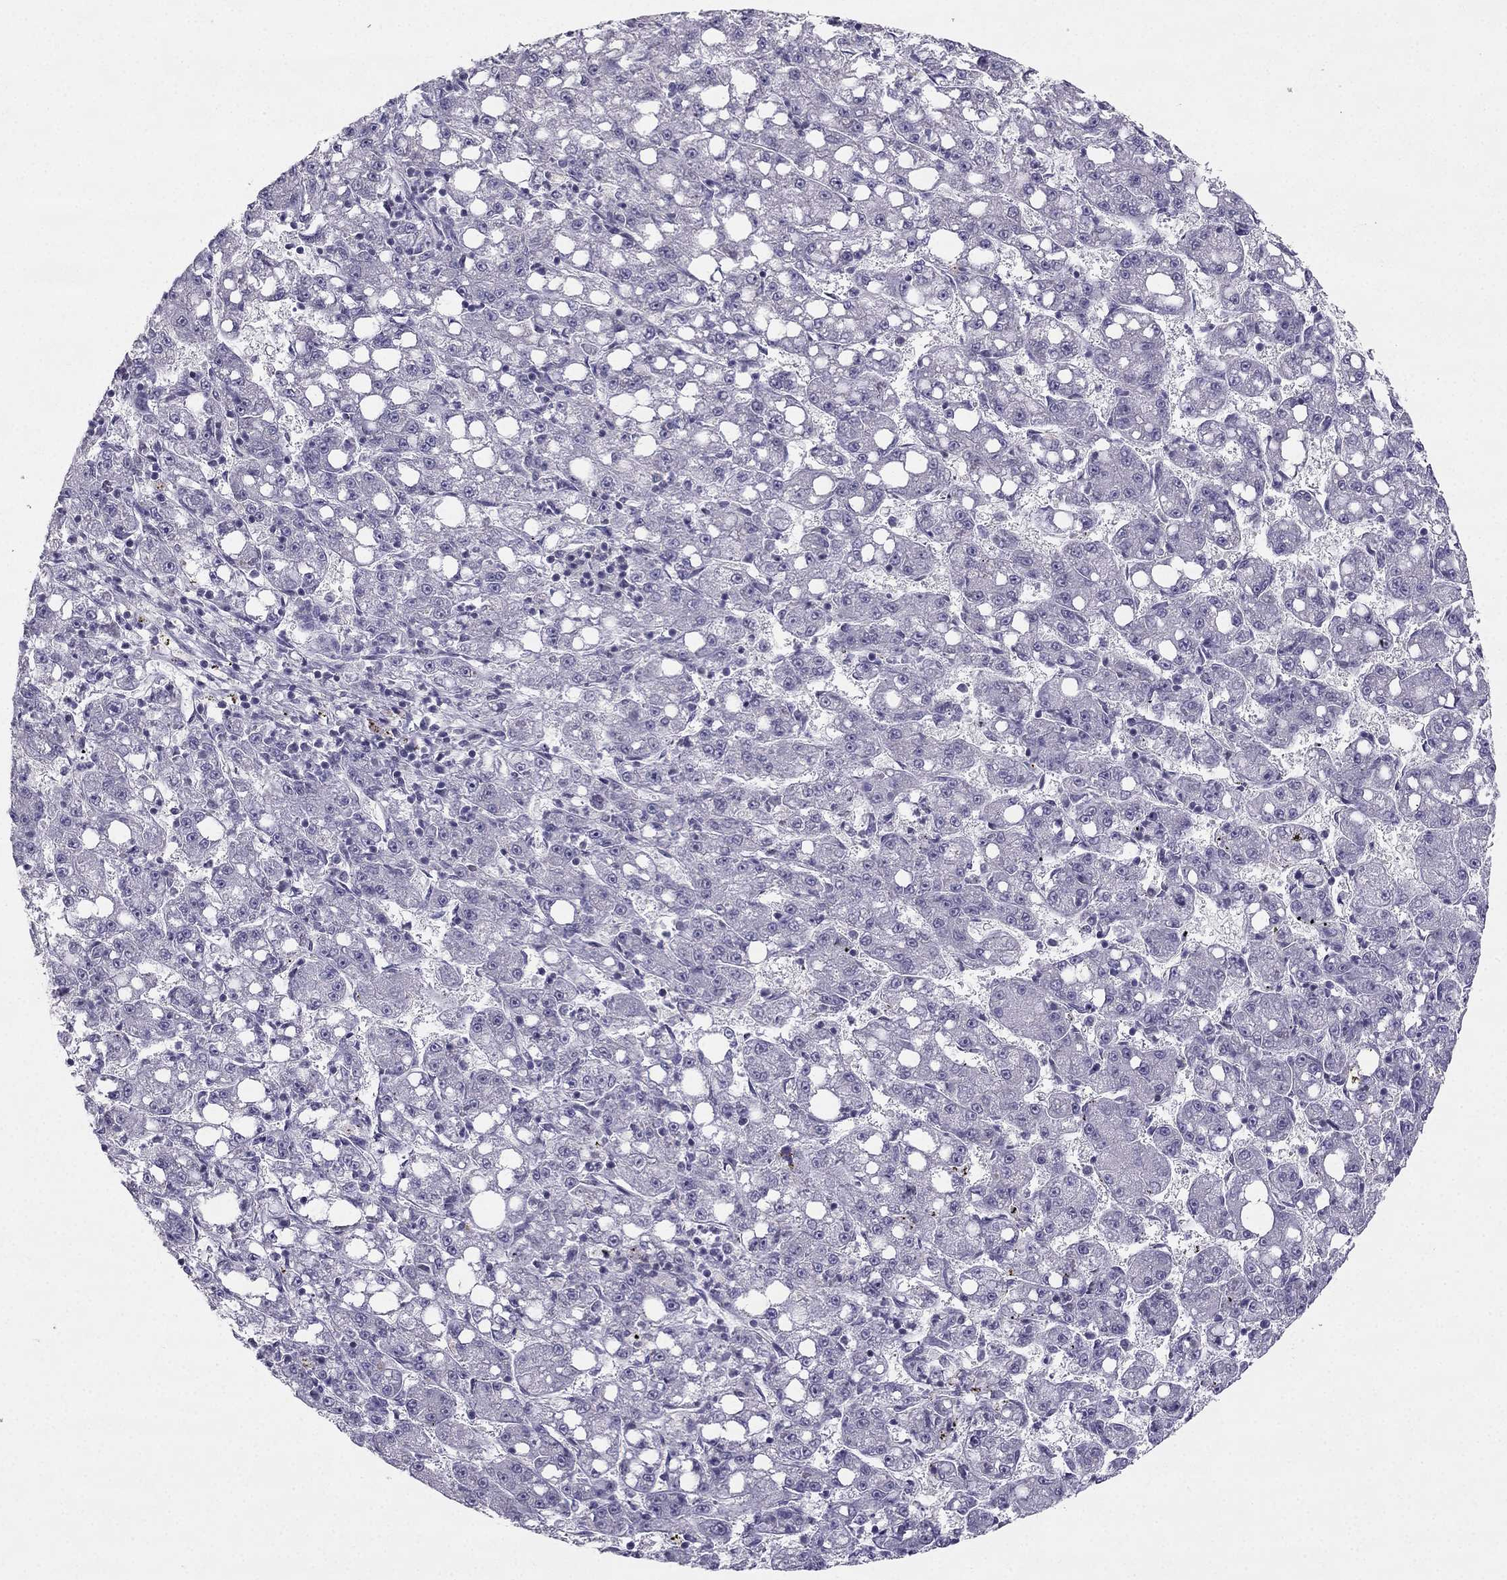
{"staining": {"intensity": "negative", "quantity": "none", "location": "none"}, "tissue": "liver cancer", "cell_type": "Tumor cells", "image_type": "cancer", "snomed": [{"axis": "morphology", "description": "Carcinoma, Hepatocellular, NOS"}, {"axis": "topography", "description": "Liver"}], "caption": "Tumor cells are negative for brown protein staining in liver hepatocellular carcinoma. (DAB immunohistochemistry, high magnification).", "gene": "SYT5", "patient": {"sex": "female", "age": 65}}